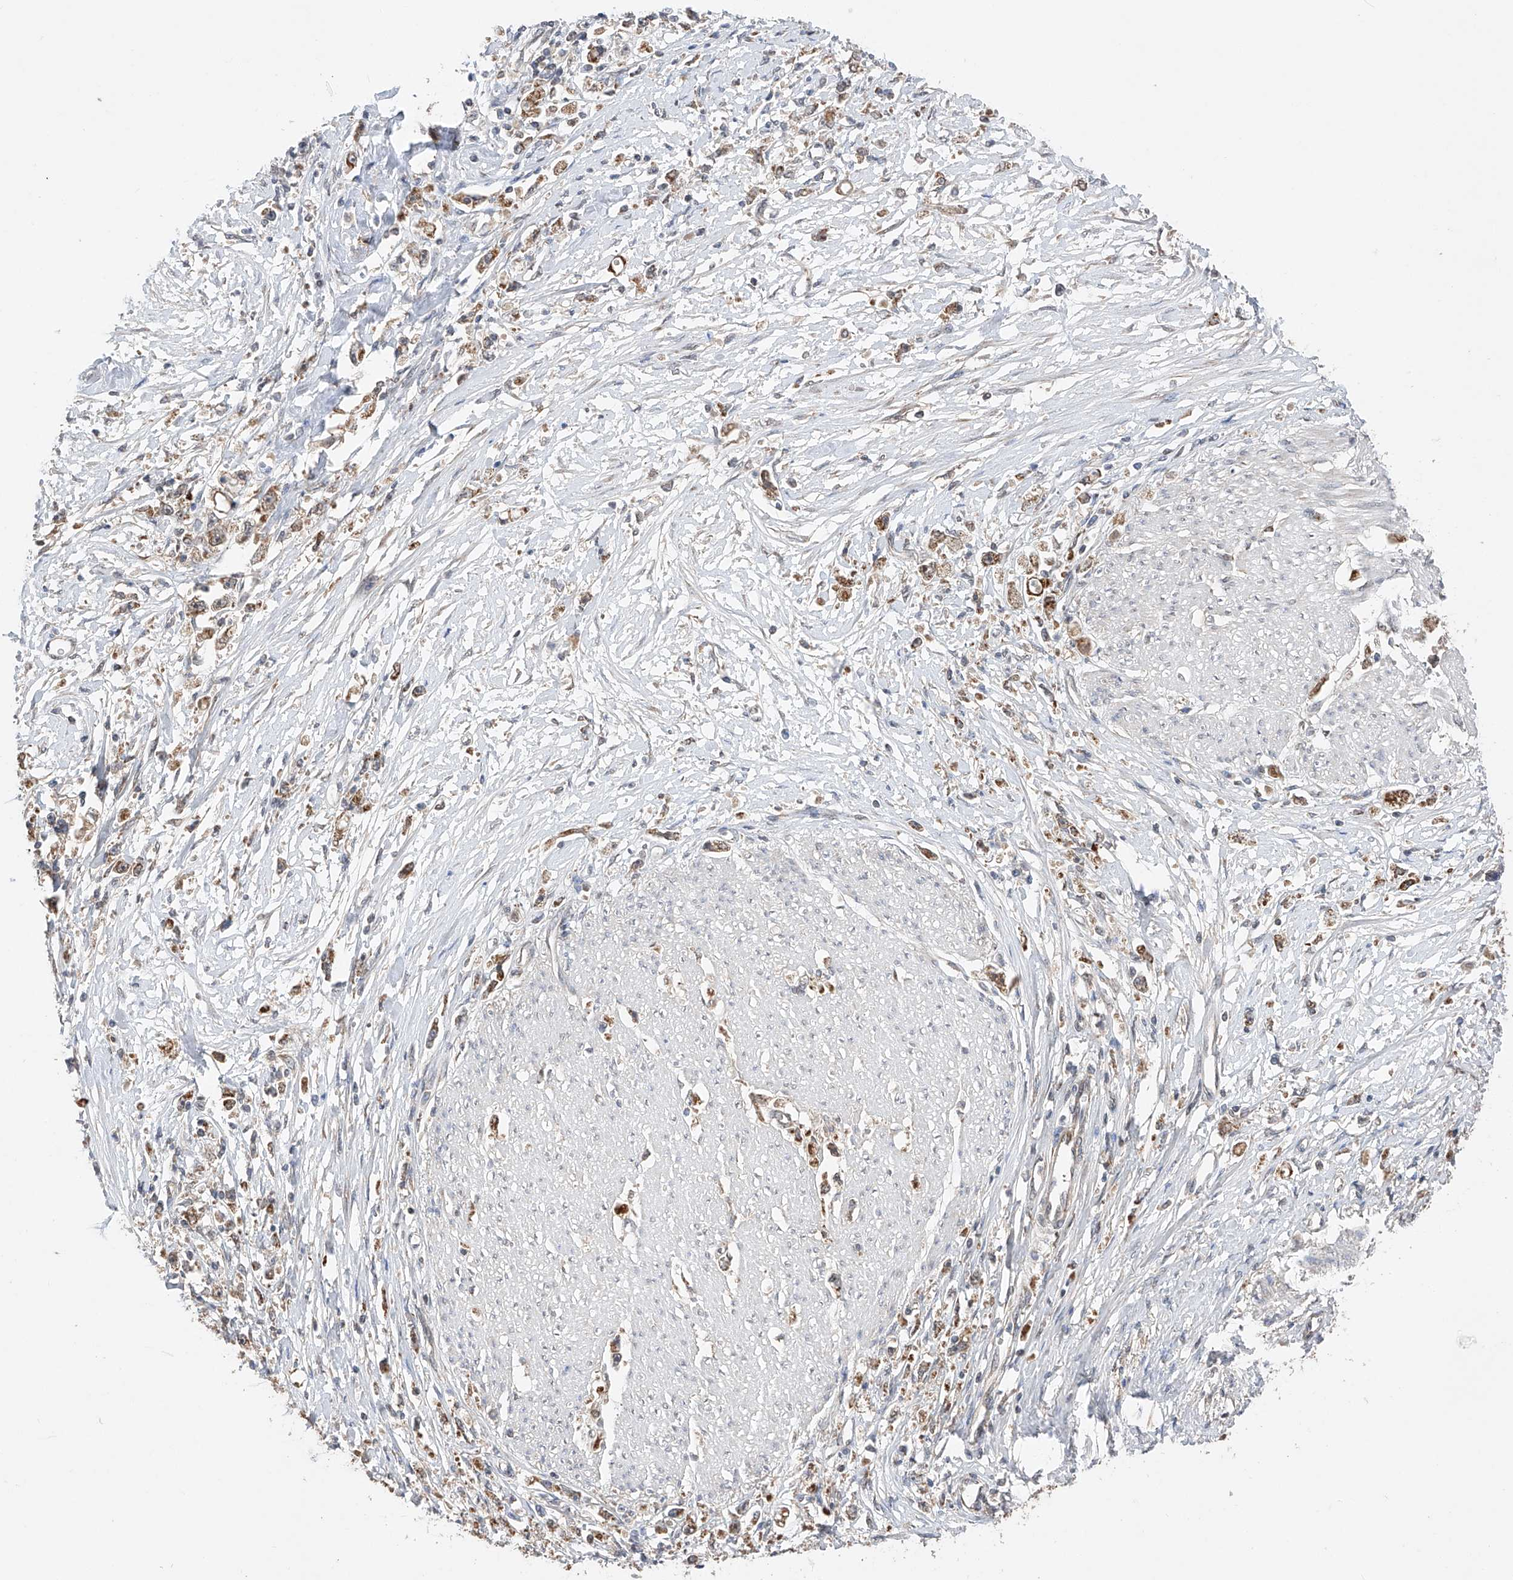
{"staining": {"intensity": "moderate", "quantity": ">75%", "location": "cytoplasmic/membranous"}, "tissue": "stomach cancer", "cell_type": "Tumor cells", "image_type": "cancer", "snomed": [{"axis": "morphology", "description": "Adenocarcinoma, NOS"}, {"axis": "topography", "description": "Stomach"}], "caption": "Stomach cancer stained with a protein marker demonstrates moderate staining in tumor cells.", "gene": "SDHAF4", "patient": {"sex": "female", "age": 59}}